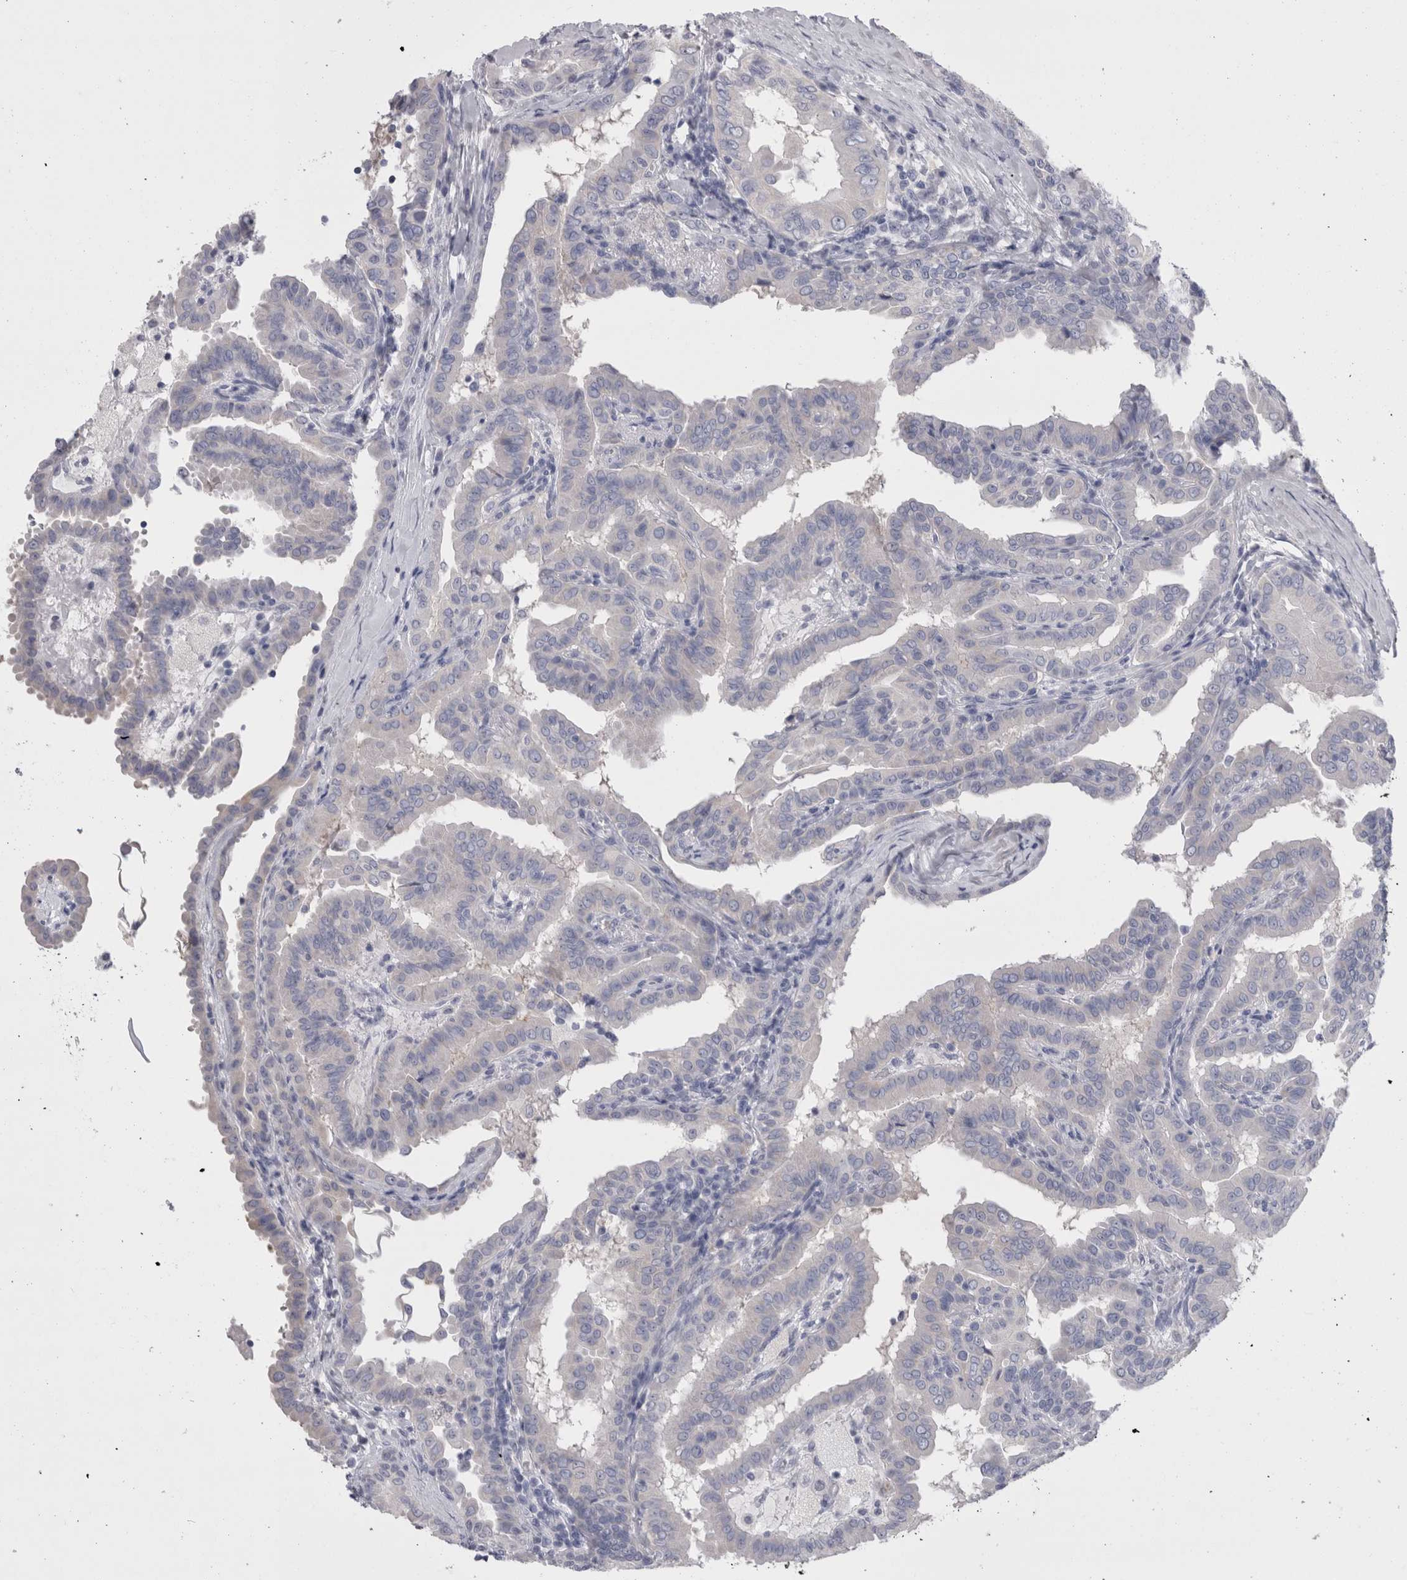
{"staining": {"intensity": "negative", "quantity": "none", "location": "none"}, "tissue": "thyroid cancer", "cell_type": "Tumor cells", "image_type": "cancer", "snomed": [{"axis": "morphology", "description": "Papillary adenocarcinoma, NOS"}, {"axis": "topography", "description": "Thyroid gland"}], "caption": "This is a histopathology image of immunohistochemistry (IHC) staining of thyroid cancer, which shows no staining in tumor cells.", "gene": "PWP2", "patient": {"sex": "male", "age": 33}}